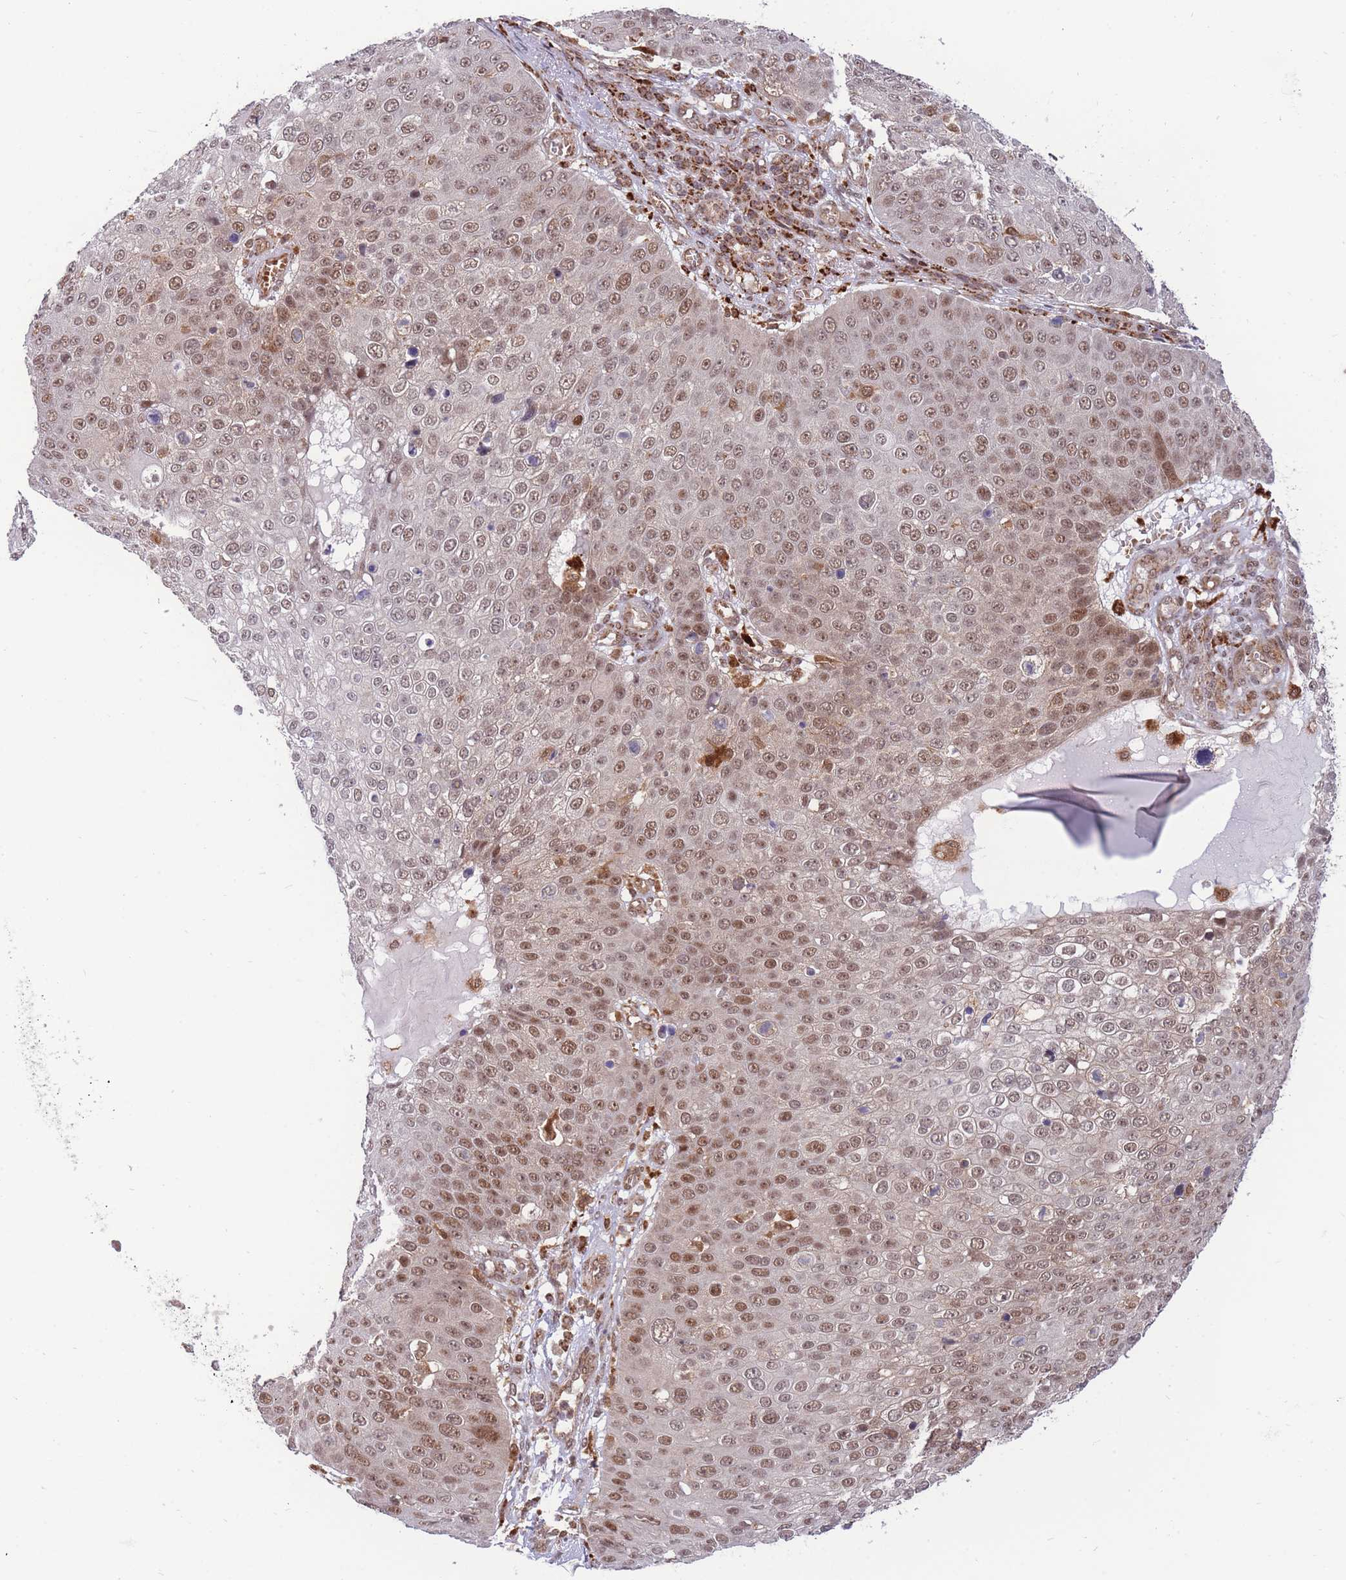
{"staining": {"intensity": "moderate", "quantity": ">75%", "location": "nuclear"}, "tissue": "skin cancer", "cell_type": "Tumor cells", "image_type": "cancer", "snomed": [{"axis": "morphology", "description": "Squamous cell carcinoma, NOS"}, {"axis": "topography", "description": "Skin"}], "caption": "Protein expression analysis of squamous cell carcinoma (skin) shows moderate nuclear positivity in approximately >75% of tumor cells.", "gene": "BOD1L1", "patient": {"sex": "male", "age": 71}}